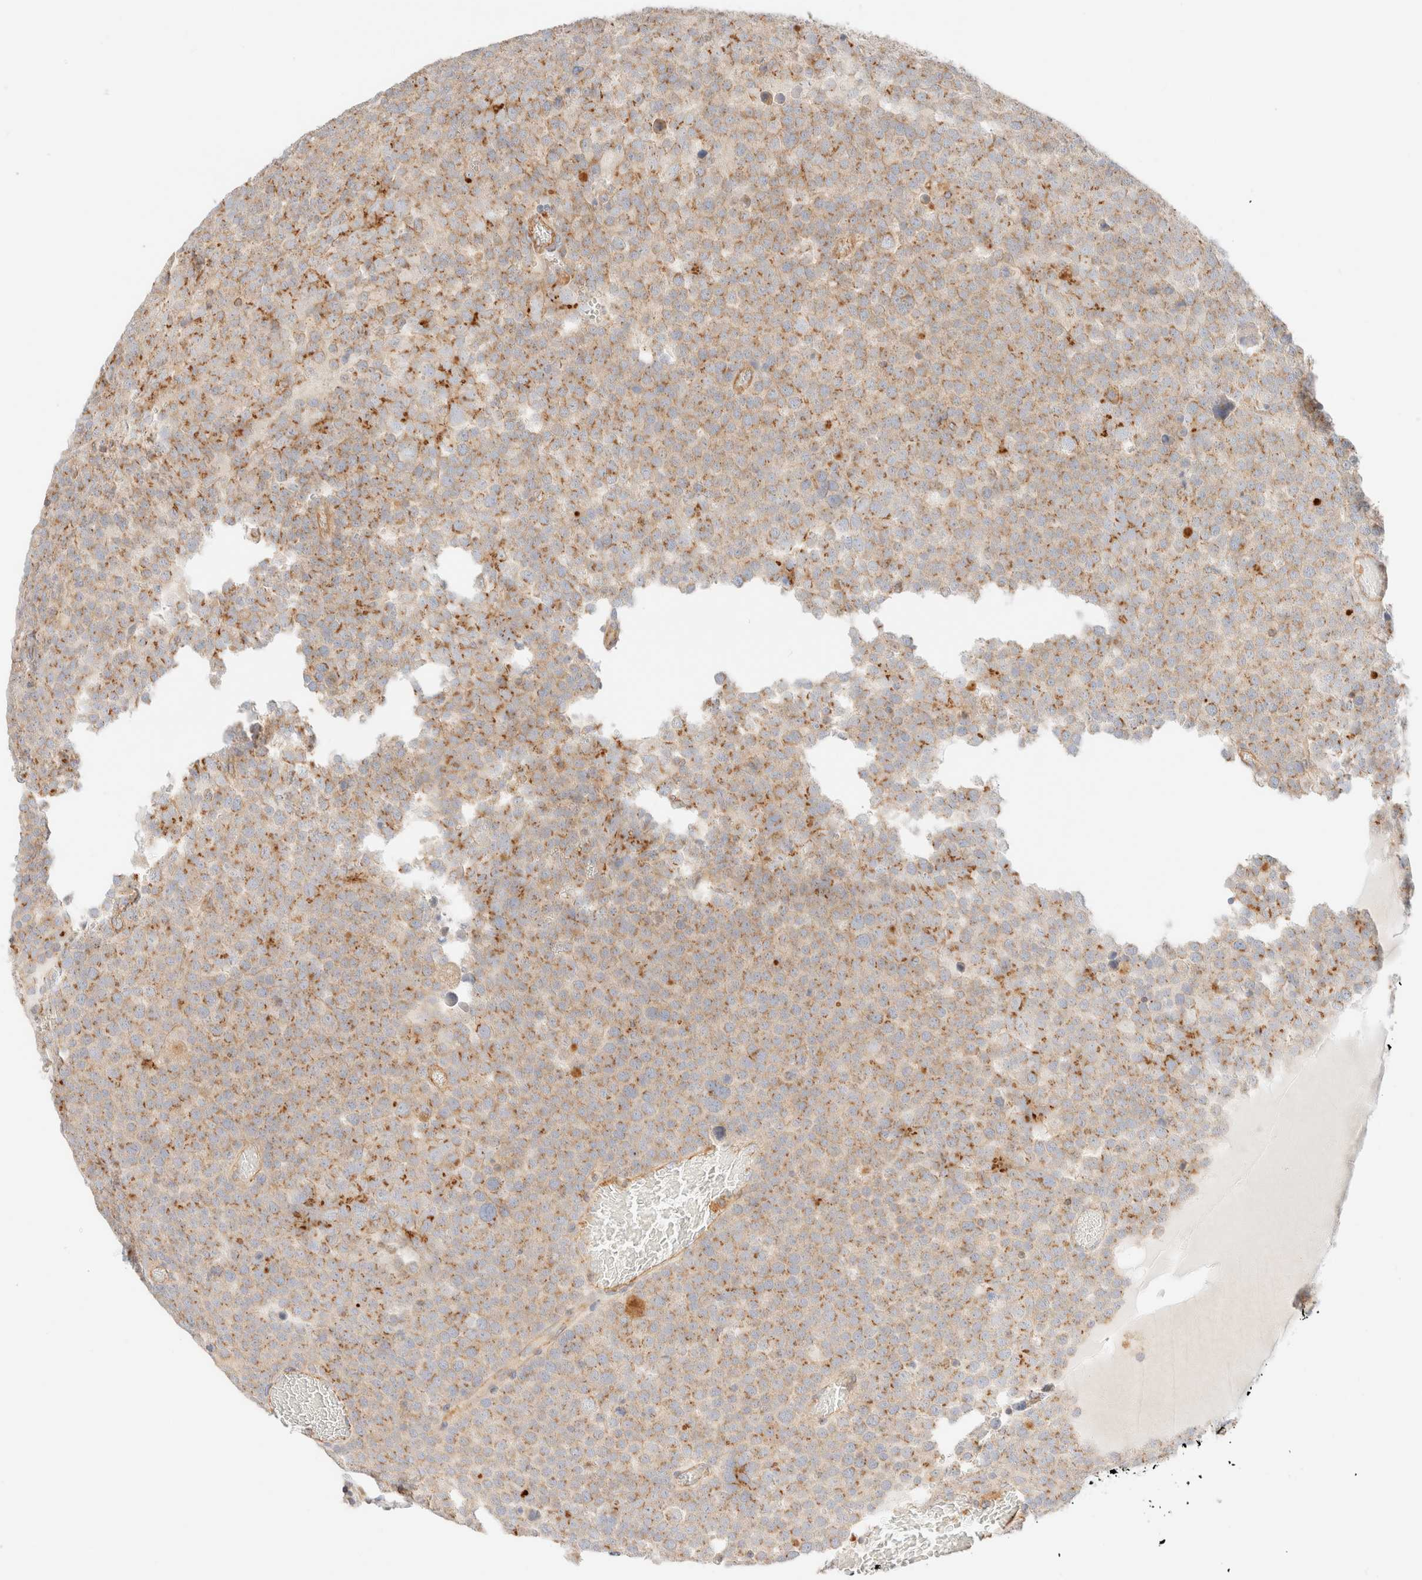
{"staining": {"intensity": "moderate", "quantity": "<25%", "location": "cytoplasmic/membranous"}, "tissue": "testis cancer", "cell_type": "Tumor cells", "image_type": "cancer", "snomed": [{"axis": "morphology", "description": "Seminoma, NOS"}, {"axis": "topography", "description": "Testis"}], "caption": "Protein expression analysis of testis cancer (seminoma) exhibits moderate cytoplasmic/membranous positivity in approximately <25% of tumor cells. (Stains: DAB in brown, nuclei in blue, Microscopy: brightfield microscopy at high magnification).", "gene": "MYO10", "patient": {"sex": "male", "age": 71}}